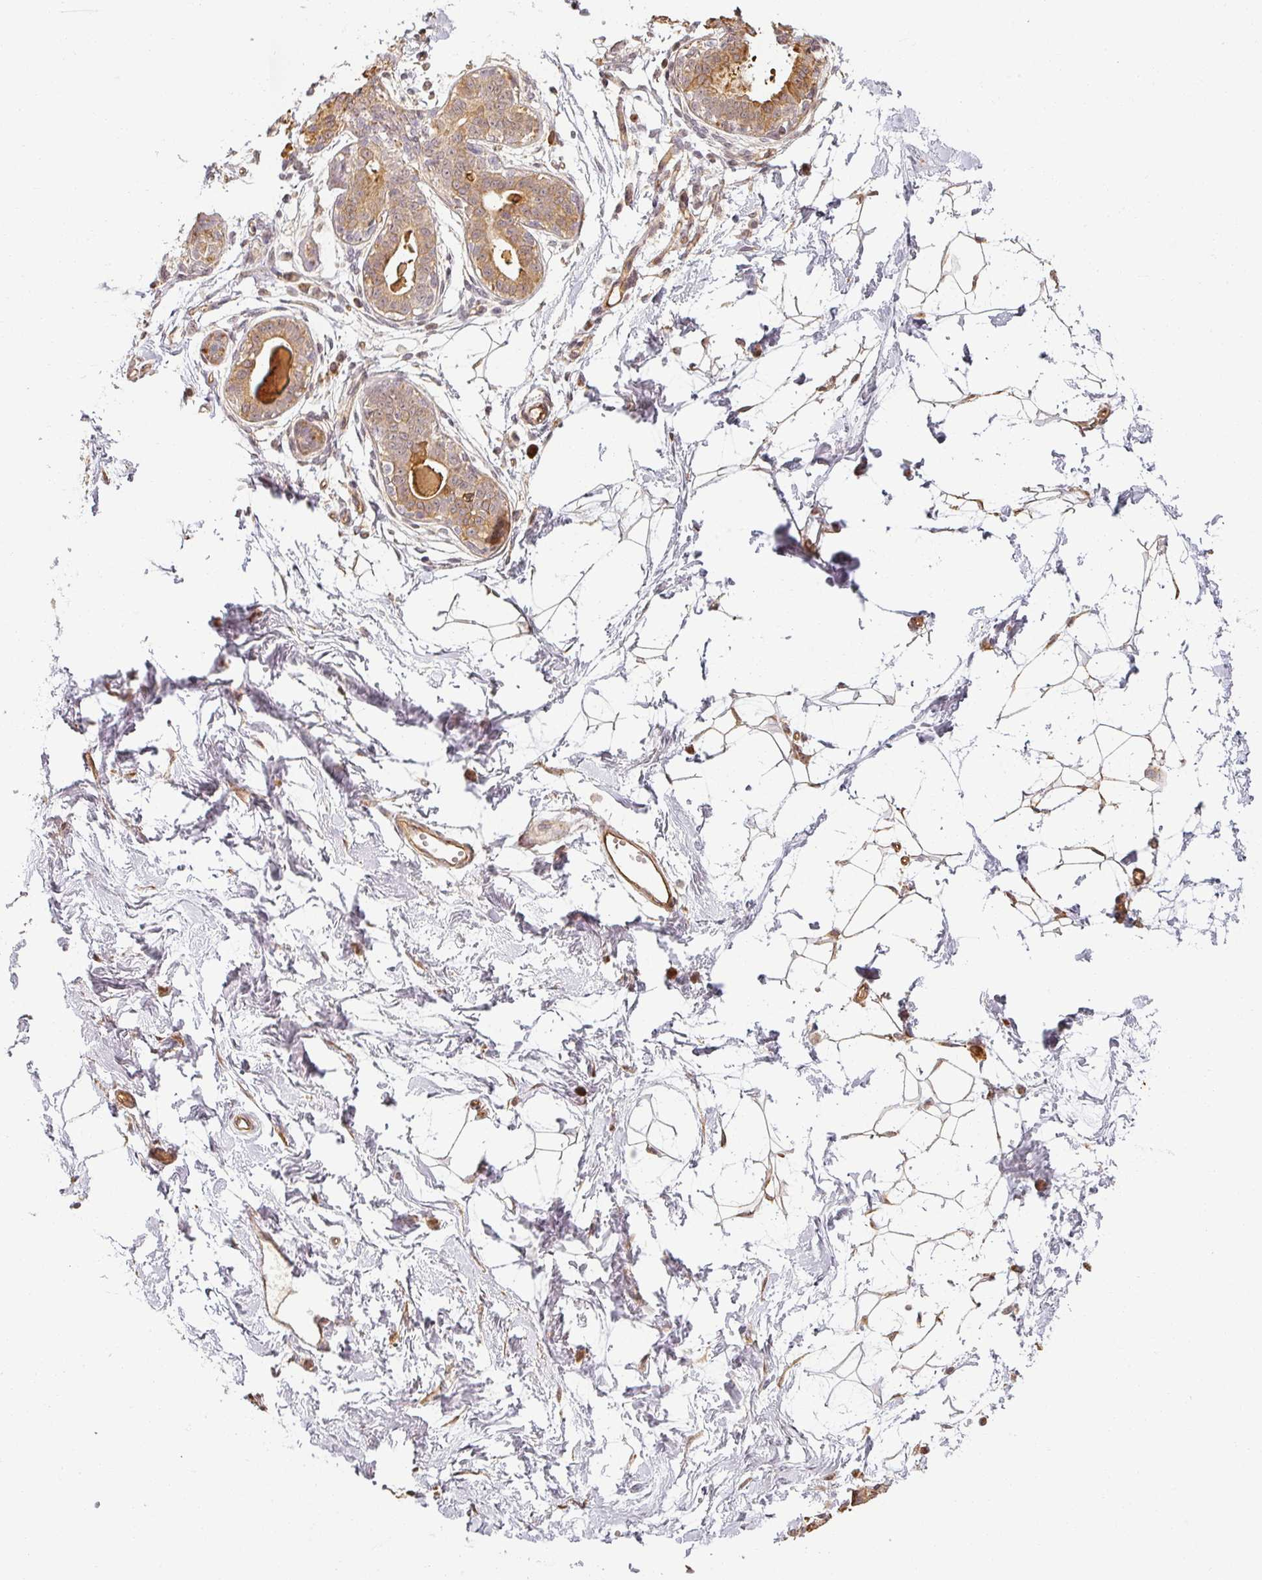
{"staining": {"intensity": "weak", "quantity": ">75%", "location": "cytoplasmic/membranous"}, "tissue": "breast", "cell_type": "Adipocytes", "image_type": "normal", "snomed": [{"axis": "morphology", "description": "Normal tissue, NOS"}, {"axis": "topography", "description": "Breast"}], "caption": "Immunohistochemistry photomicrograph of unremarkable human breast stained for a protein (brown), which reveals low levels of weak cytoplasmic/membranous staining in approximately >75% of adipocytes.", "gene": "MED19", "patient": {"sex": "female", "age": 45}}